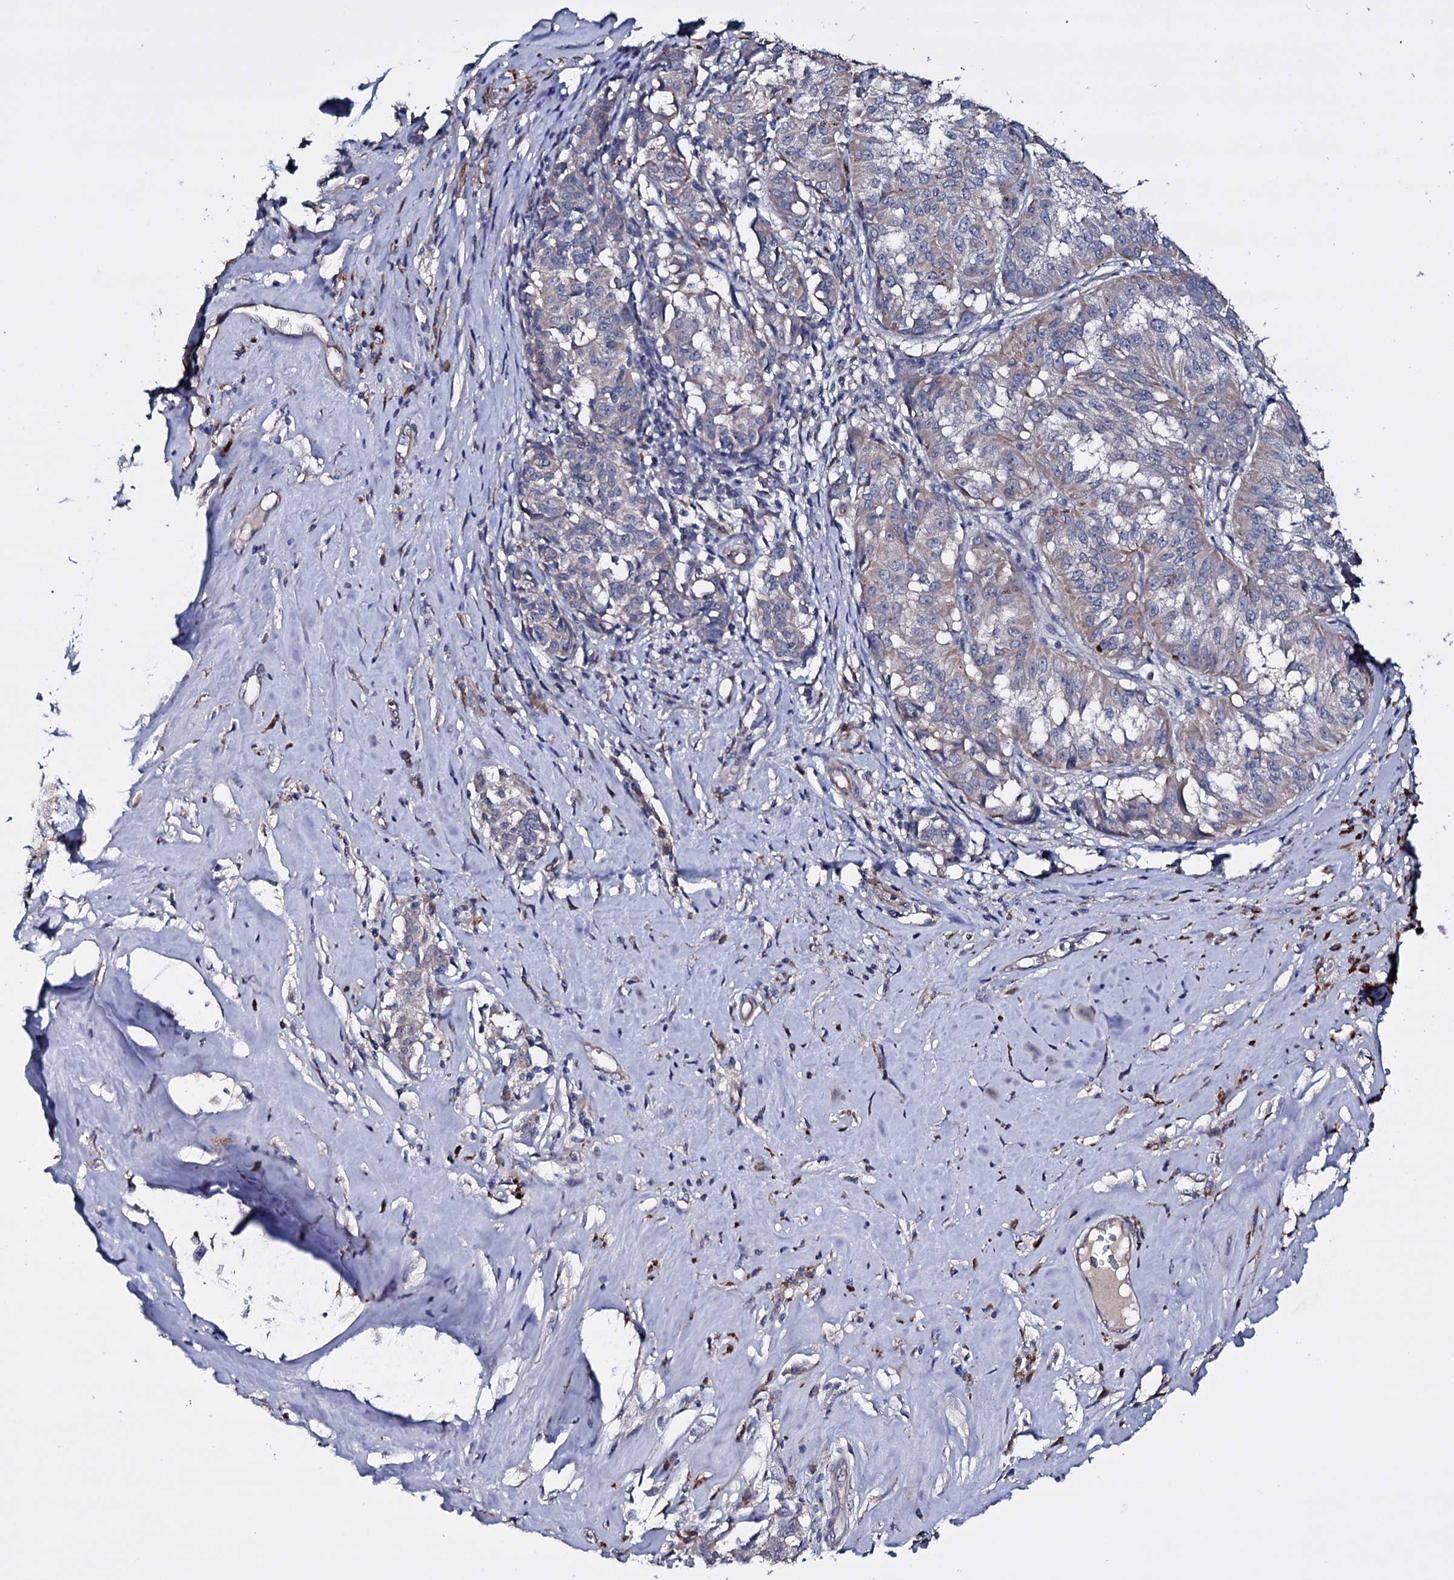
{"staining": {"intensity": "negative", "quantity": "none", "location": "none"}, "tissue": "melanoma", "cell_type": "Tumor cells", "image_type": "cancer", "snomed": [{"axis": "morphology", "description": "Malignant melanoma, NOS"}, {"axis": "topography", "description": "Skin"}], "caption": "An image of human malignant melanoma is negative for staining in tumor cells.", "gene": "BCL2L14", "patient": {"sex": "female", "age": 72}}